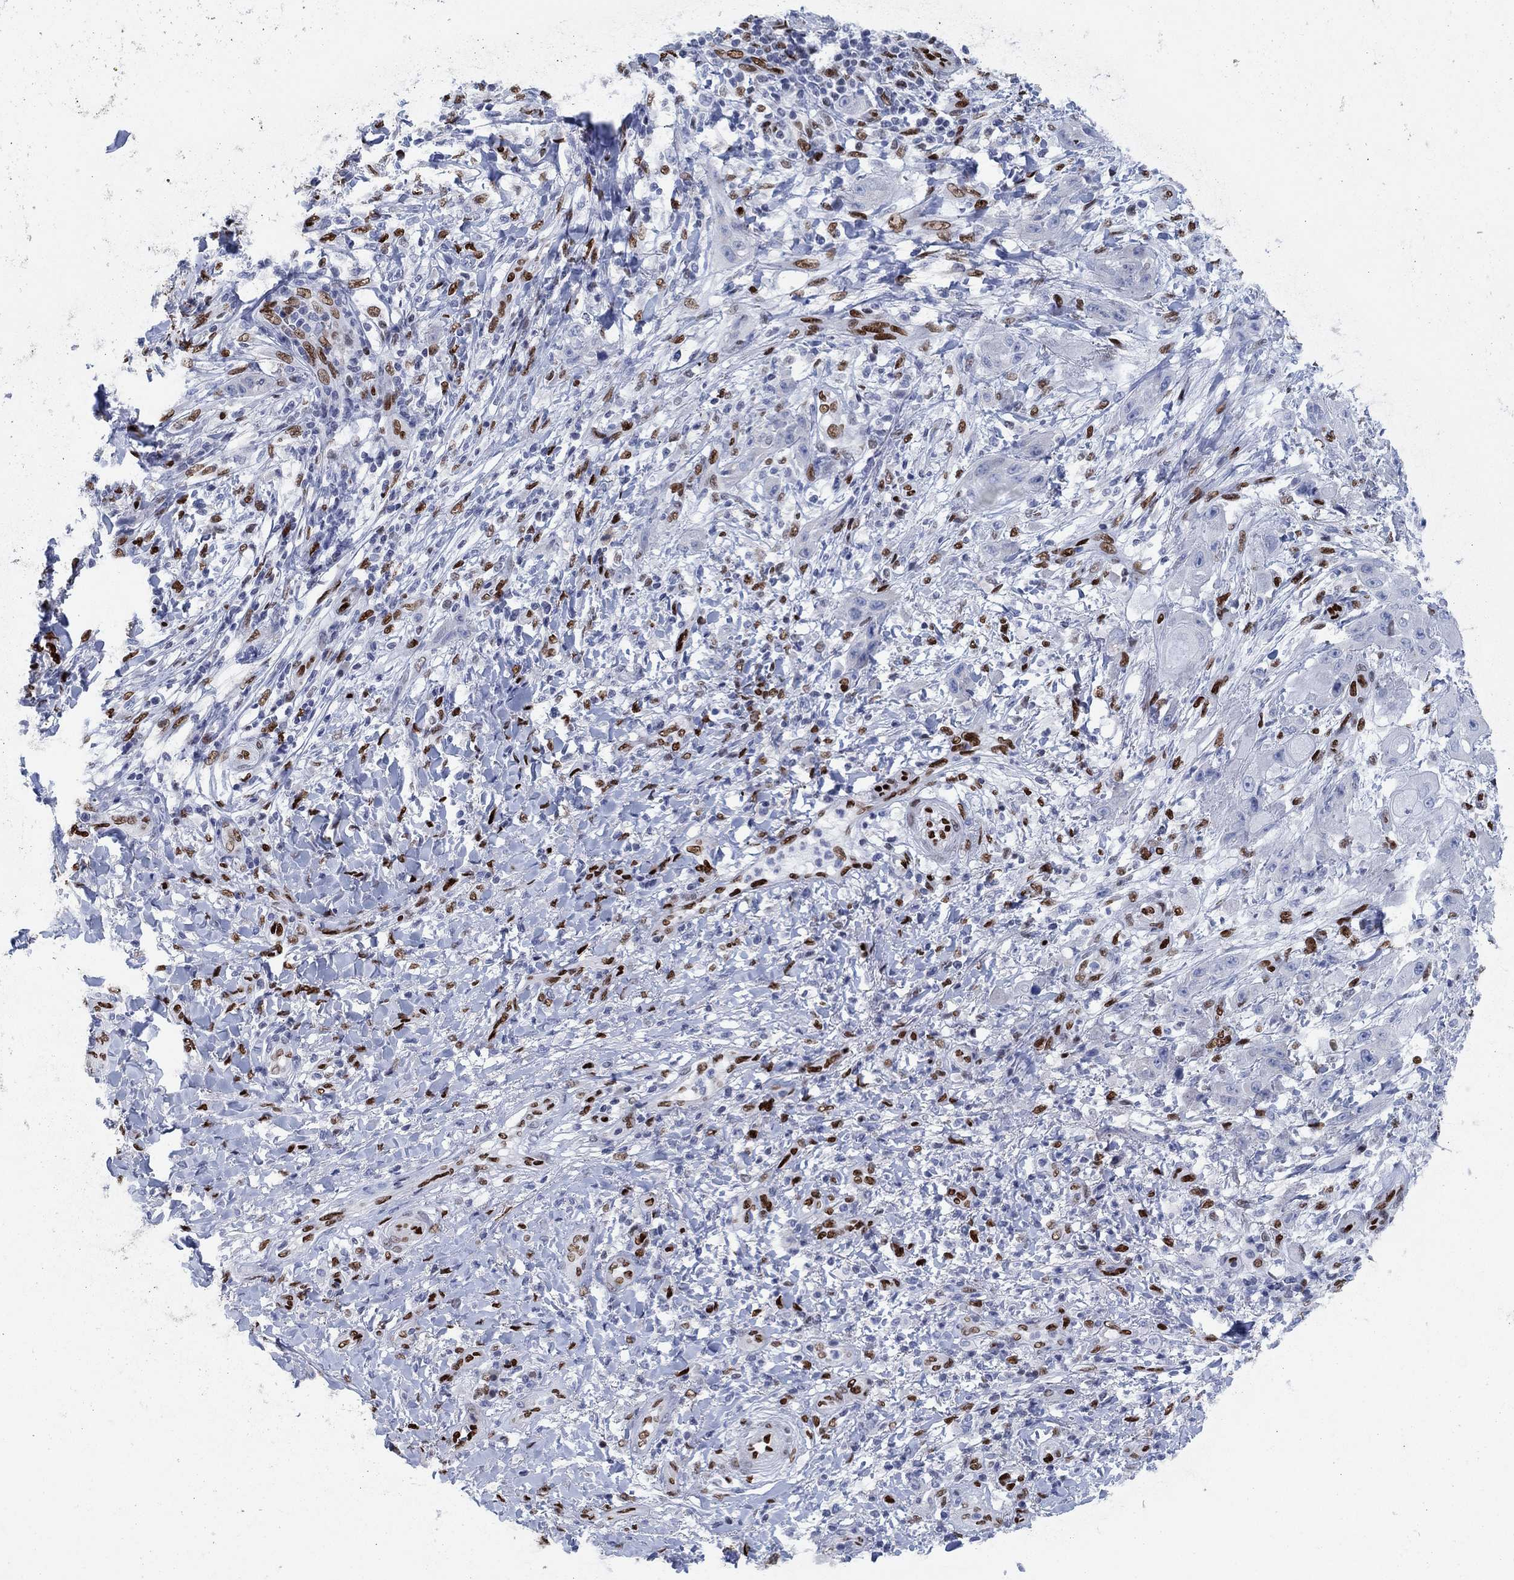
{"staining": {"intensity": "negative", "quantity": "none", "location": "none"}, "tissue": "skin cancer", "cell_type": "Tumor cells", "image_type": "cancer", "snomed": [{"axis": "morphology", "description": "Squamous cell carcinoma, NOS"}, {"axis": "topography", "description": "Skin"}], "caption": "The immunohistochemistry (IHC) micrograph has no significant positivity in tumor cells of skin cancer tissue.", "gene": "ZEB1", "patient": {"sex": "male", "age": 62}}